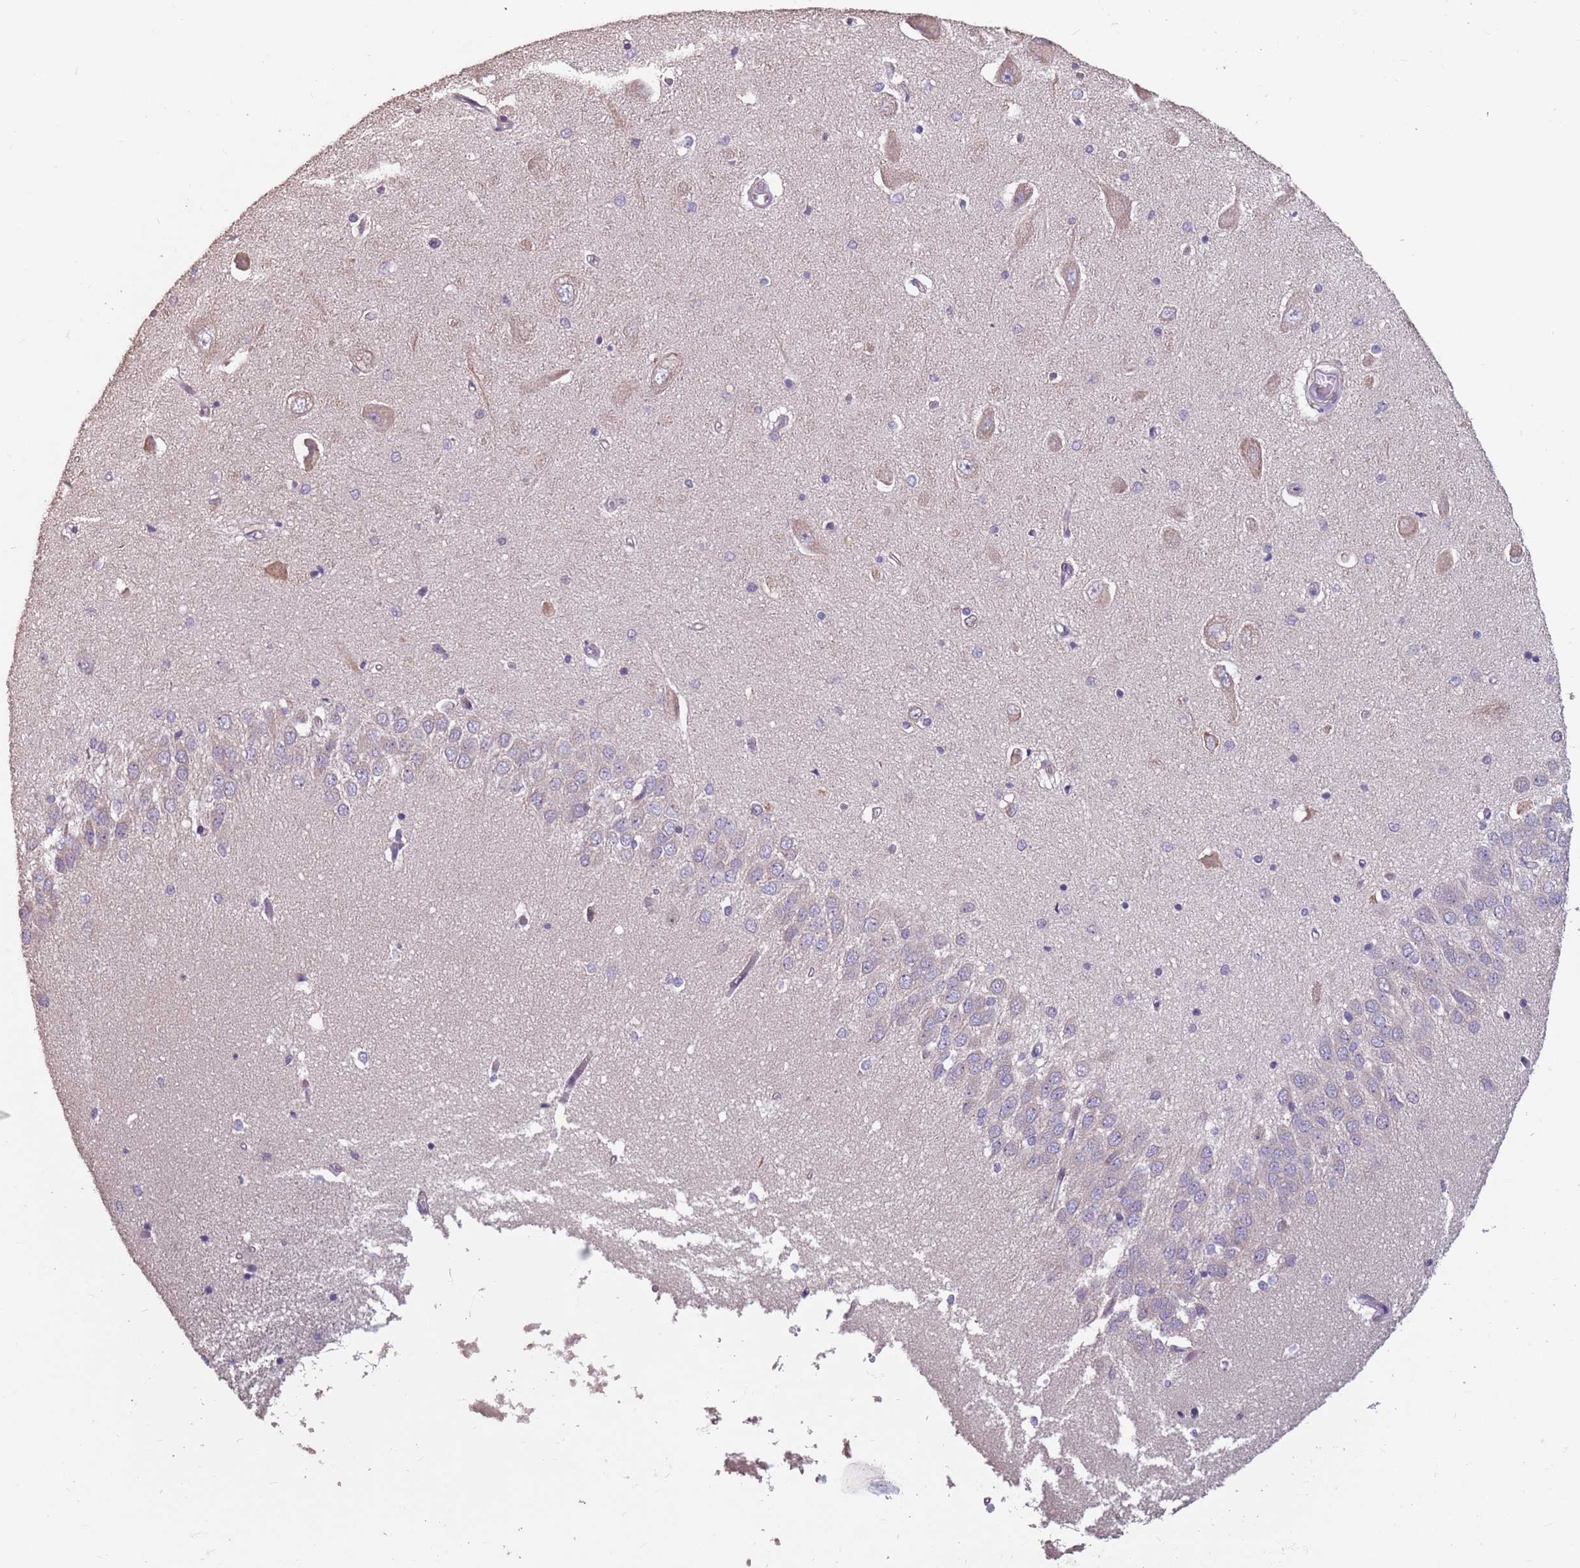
{"staining": {"intensity": "negative", "quantity": "none", "location": "none"}, "tissue": "hippocampus", "cell_type": "Glial cells", "image_type": "normal", "snomed": [{"axis": "morphology", "description": "Normal tissue, NOS"}, {"axis": "topography", "description": "Hippocampus"}], "caption": "The histopathology image shows no staining of glial cells in normal hippocampus.", "gene": "MBD3L1", "patient": {"sex": "male", "age": 45}}